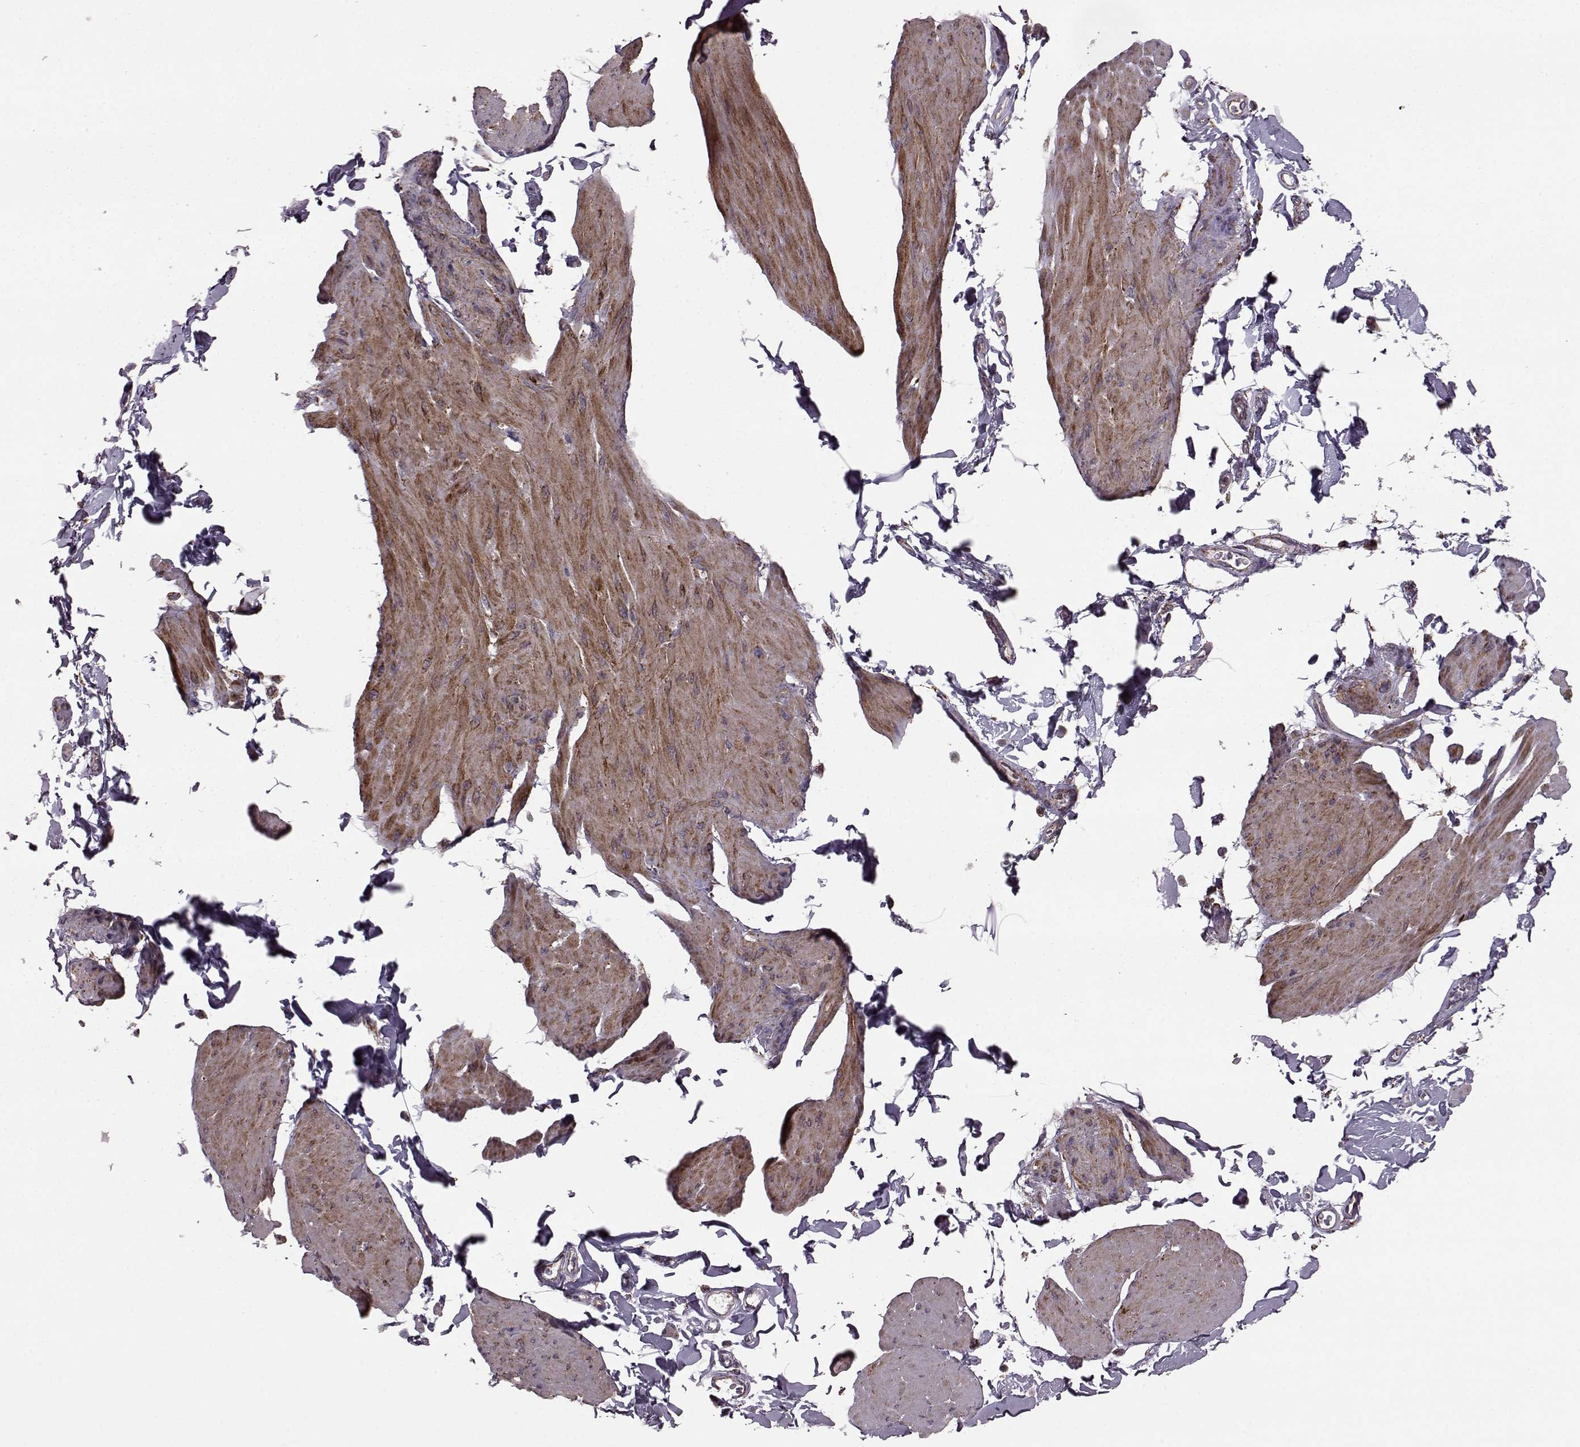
{"staining": {"intensity": "moderate", "quantity": "25%-75%", "location": "cytoplasmic/membranous"}, "tissue": "smooth muscle", "cell_type": "Smooth muscle cells", "image_type": "normal", "snomed": [{"axis": "morphology", "description": "Normal tissue, NOS"}, {"axis": "topography", "description": "Adipose tissue"}, {"axis": "topography", "description": "Smooth muscle"}, {"axis": "topography", "description": "Peripheral nerve tissue"}], "caption": "Immunohistochemical staining of unremarkable human smooth muscle demonstrates moderate cytoplasmic/membranous protein staining in approximately 25%-75% of smooth muscle cells. The staining is performed using DAB brown chromogen to label protein expression. The nuclei are counter-stained blue using hematoxylin.", "gene": "PUDP", "patient": {"sex": "male", "age": 83}}